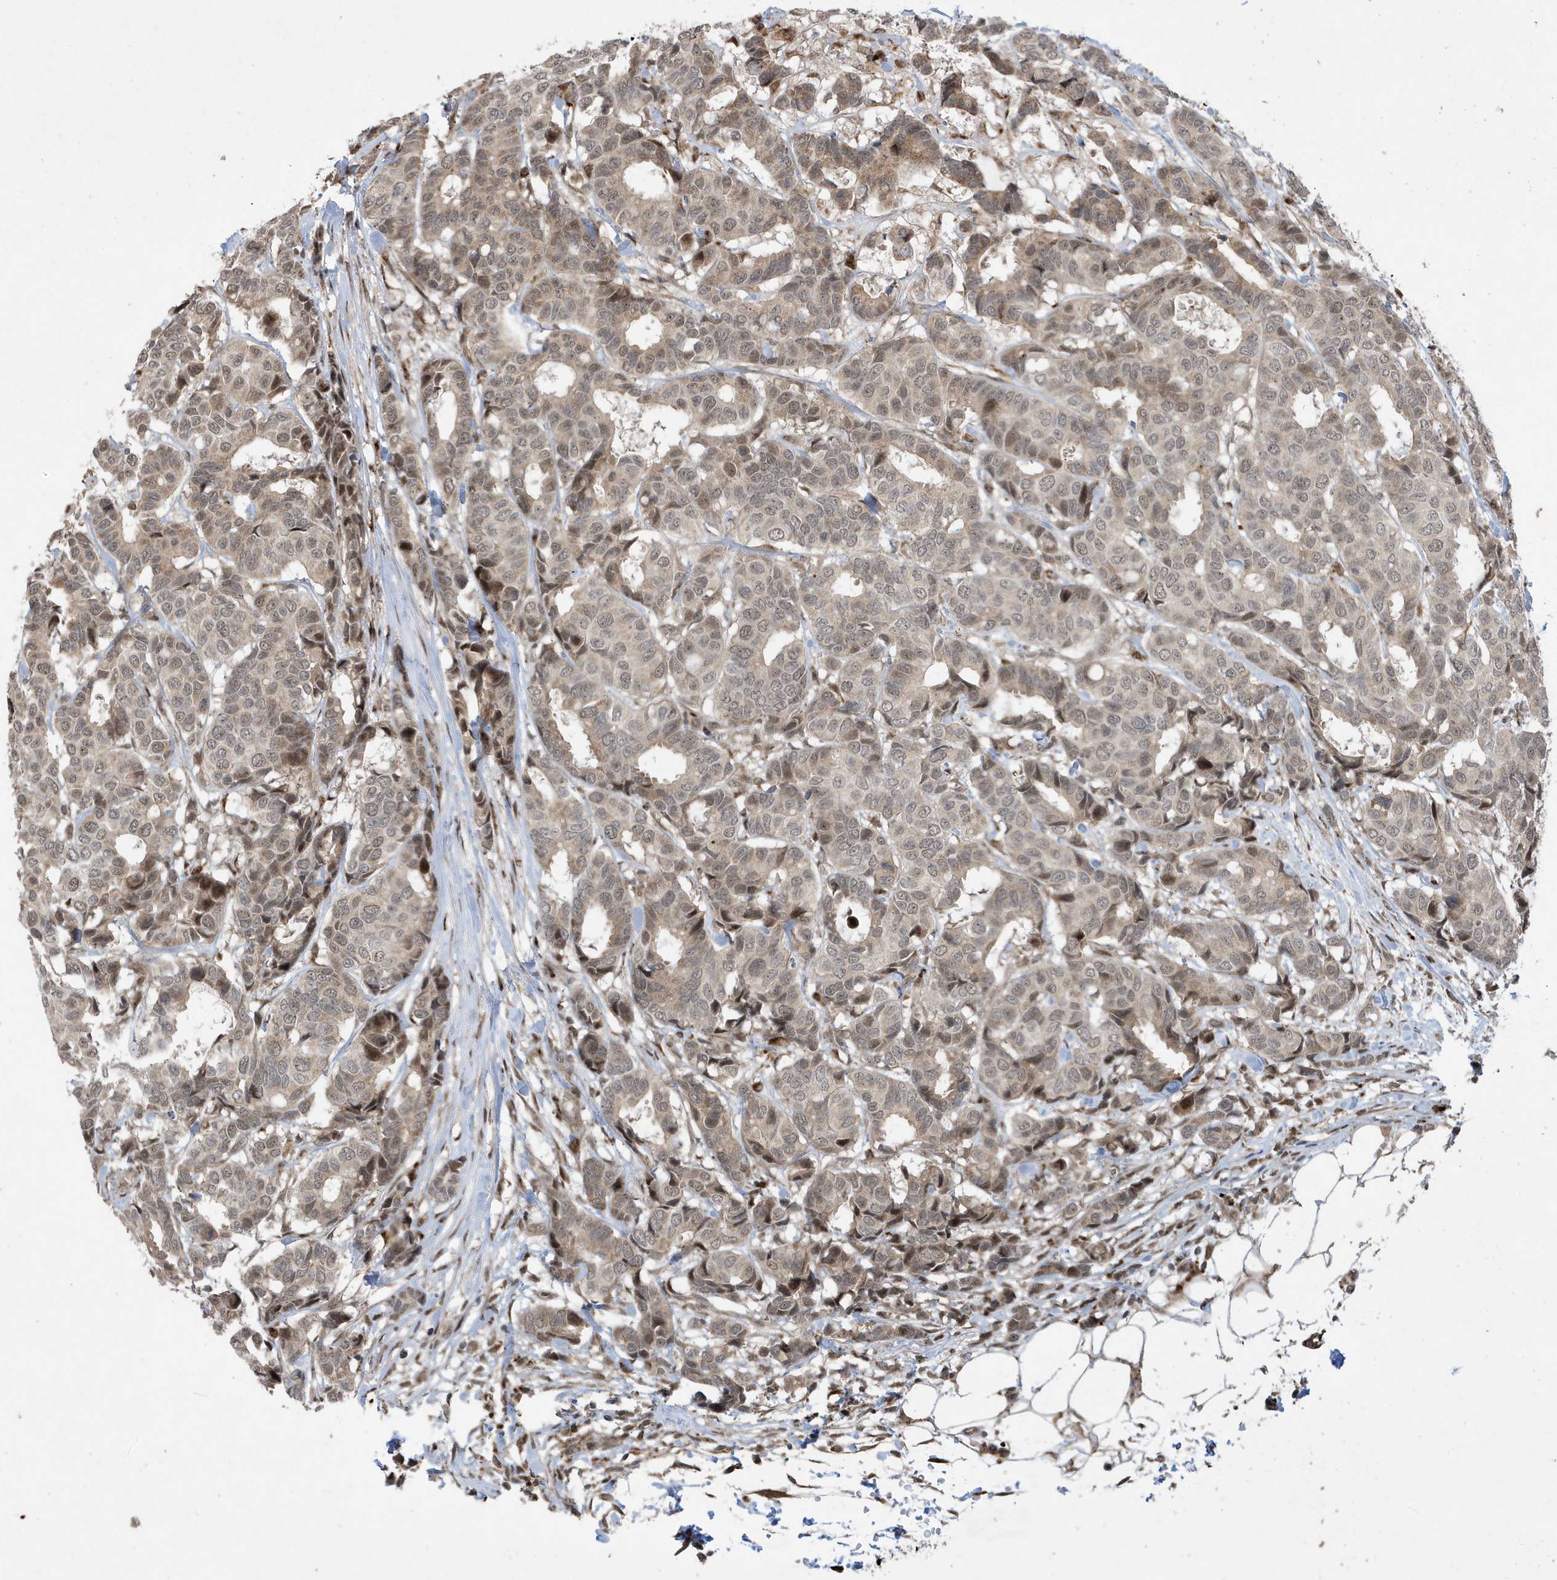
{"staining": {"intensity": "weak", "quantity": "25%-75%", "location": "nuclear"}, "tissue": "breast cancer", "cell_type": "Tumor cells", "image_type": "cancer", "snomed": [{"axis": "morphology", "description": "Duct carcinoma"}, {"axis": "topography", "description": "Breast"}], "caption": "Breast cancer tissue exhibits weak nuclear positivity in approximately 25%-75% of tumor cells", "gene": "FAM9B", "patient": {"sex": "female", "age": 87}}